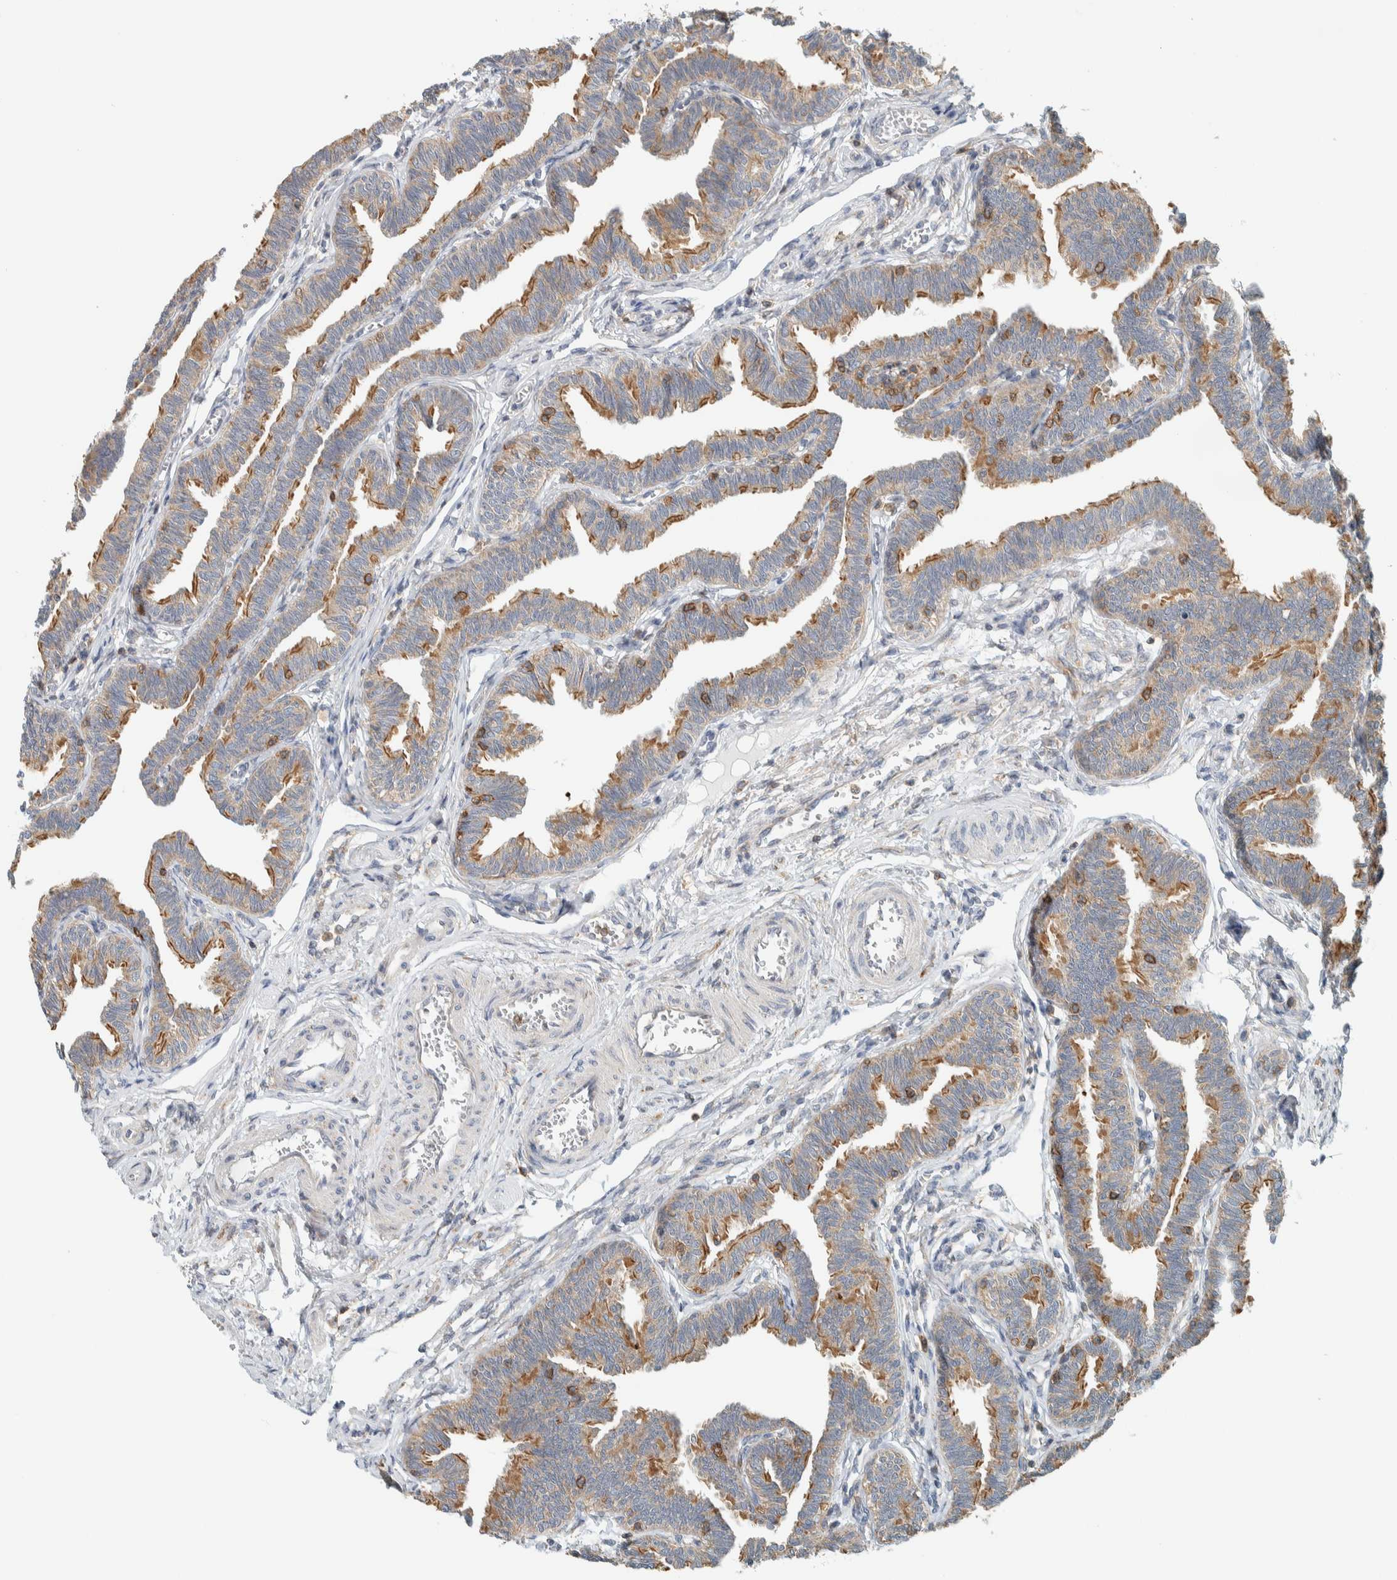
{"staining": {"intensity": "moderate", "quantity": ">75%", "location": "cytoplasmic/membranous"}, "tissue": "fallopian tube", "cell_type": "Glandular cells", "image_type": "normal", "snomed": [{"axis": "morphology", "description": "Normal tissue, NOS"}, {"axis": "topography", "description": "Fallopian tube"}, {"axis": "topography", "description": "Ovary"}], "caption": "Glandular cells exhibit medium levels of moderate cytoplasmic/membranous staining in approximately >75% of cells in normal fallopian tube.", "gene": "CCDC57", "patient": {"sex": "female", "age": 23}}